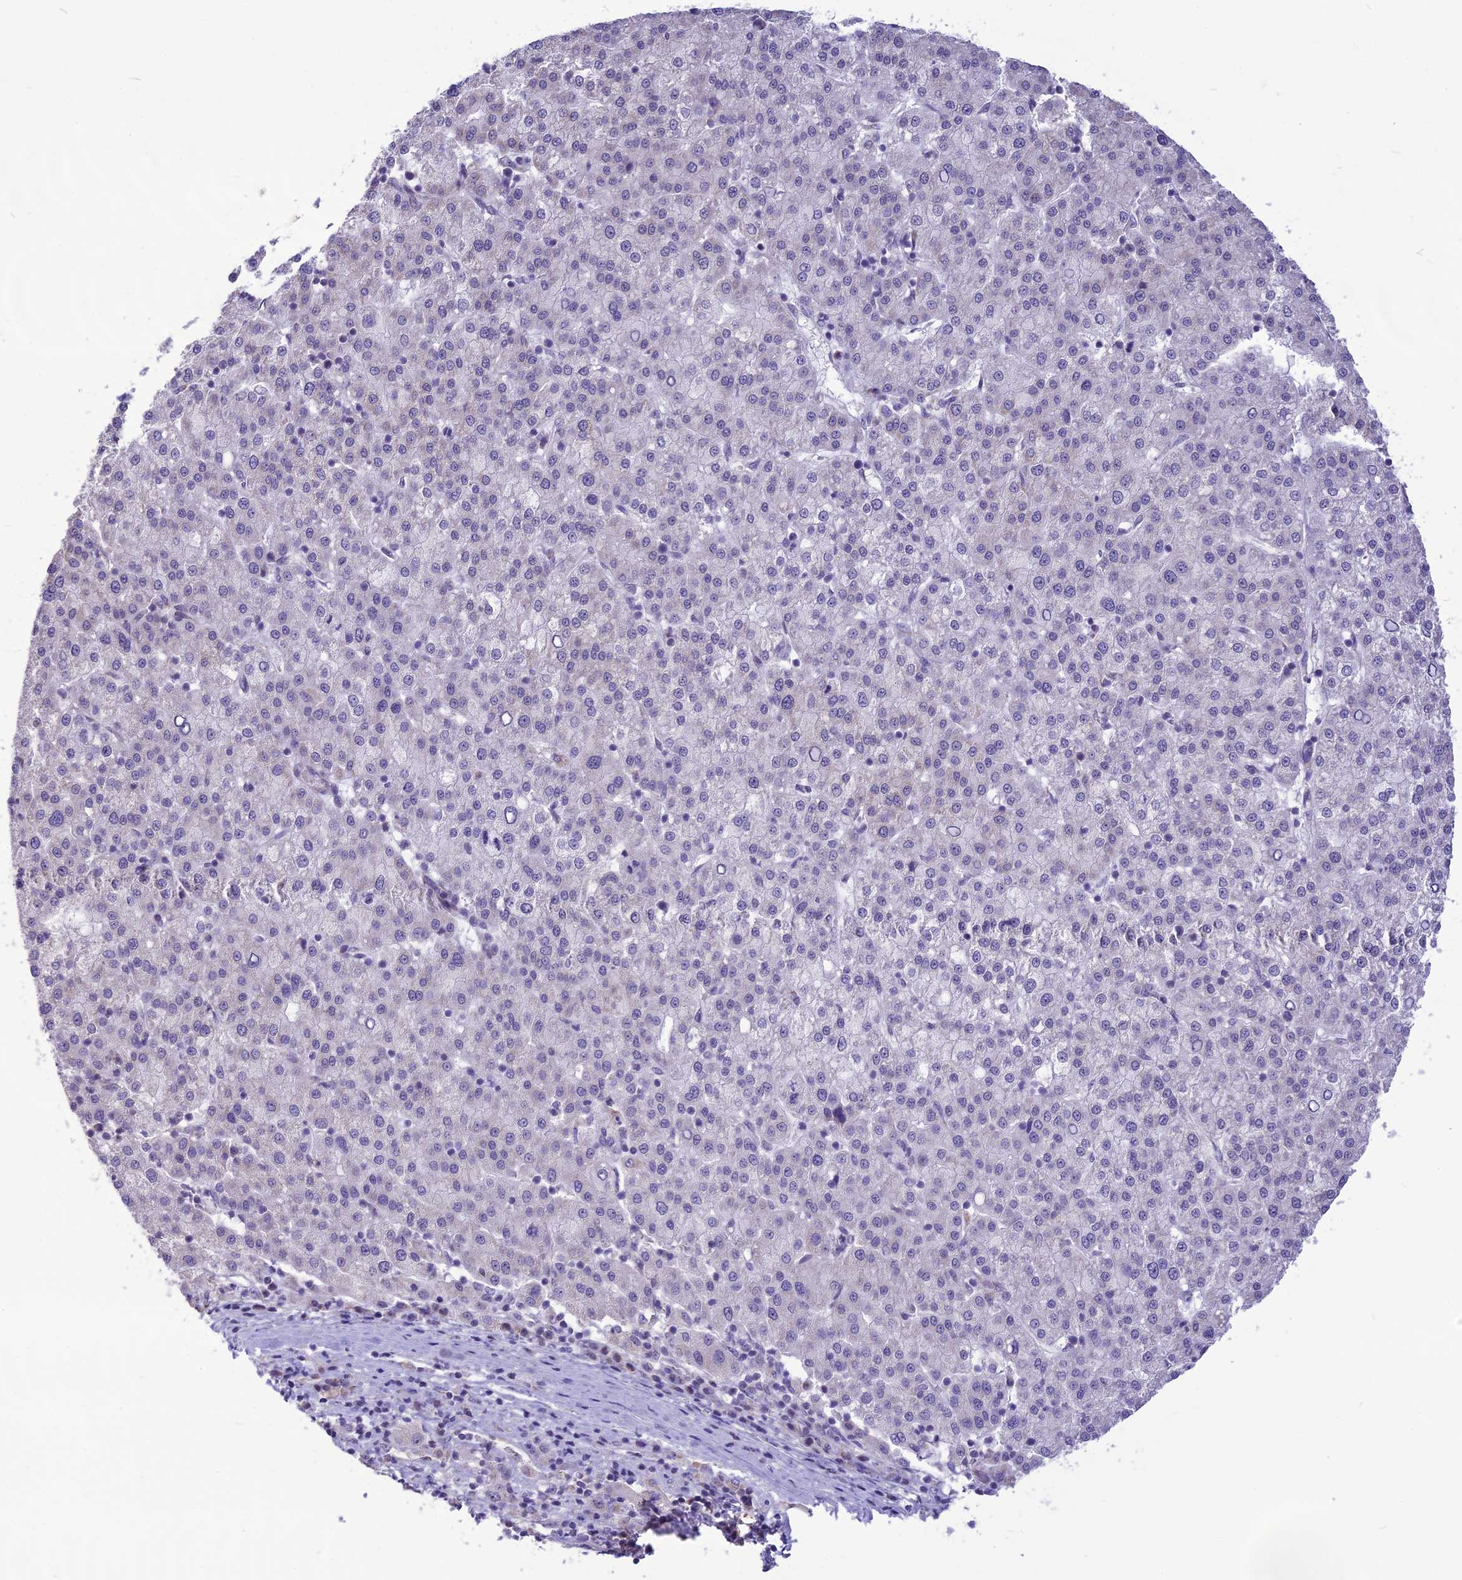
{"staining": {"intensity": "negative", "quantity": "none", "location": "none"}, "tissue": "liver cancer", "cell_type": "Tumor cells", "image_type": "cancer", "snomed": [{"axis": "morphology", "description": "Carcinoma, Hepatocellular, NOS"}, {"axis": "topography", "description": "Liver"}], "caption": "Immunohistochemistry histopathology image of neoplastic tissue: human liver cancer stained with DAB (3,3'-diaminobenzidine) exhibits no significant protein expression in tumor cells. (DAB (3,3'-diaminobenzidine) immunohistochemistry with hematoxylin counter stain).", "gene": "CMSS1", "patient": {"sex": "female", "age": 58}}